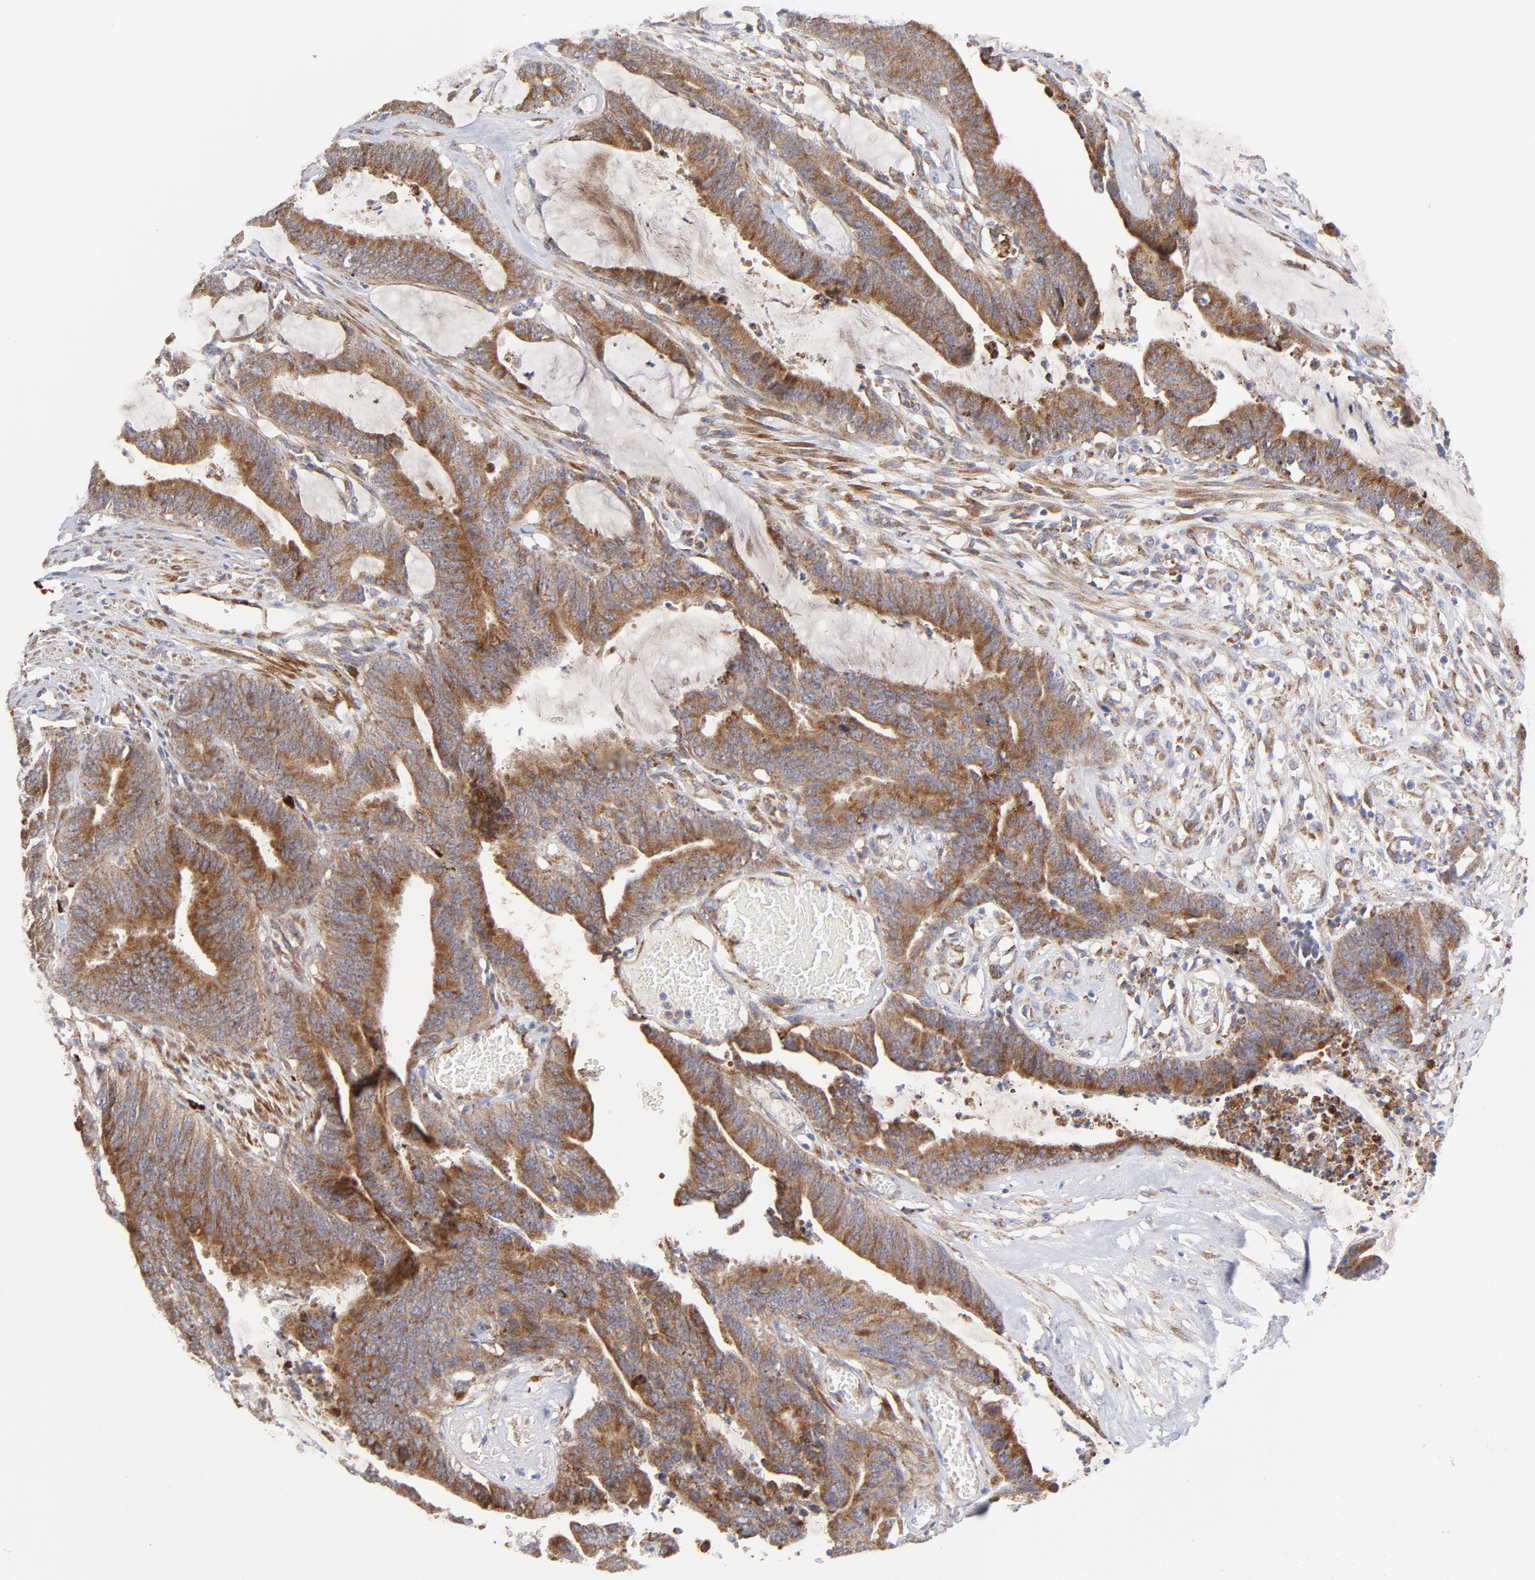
{"staining": {"intensity": "moderate", "quantity": ">75%", "location": "cytoplasmic/membranous"}, "tissue": "colorectal cancer", "cell_type": "Tumor cells", "image_type": "cancer", "snomed": [{"axis": "morphology", "description": "Adenocarcinoma, NOS"}, {"axis": "topography", "description": "Rectum"}], "caption": "Immunohistochemical staining of colorectal cancer (adenocarcinoma) displays medium levels of moderate cytoplasmic/membranous protein staining in about >75% of tumor cells. Using DAB (3,3'-diaminobenzidine) (brown) and hematoxylin (blue) stains, captured at high magnification using brightfield microscopy.", "gene": "RAPGEF3", "patient": {"sex": "female", "age": 66}}